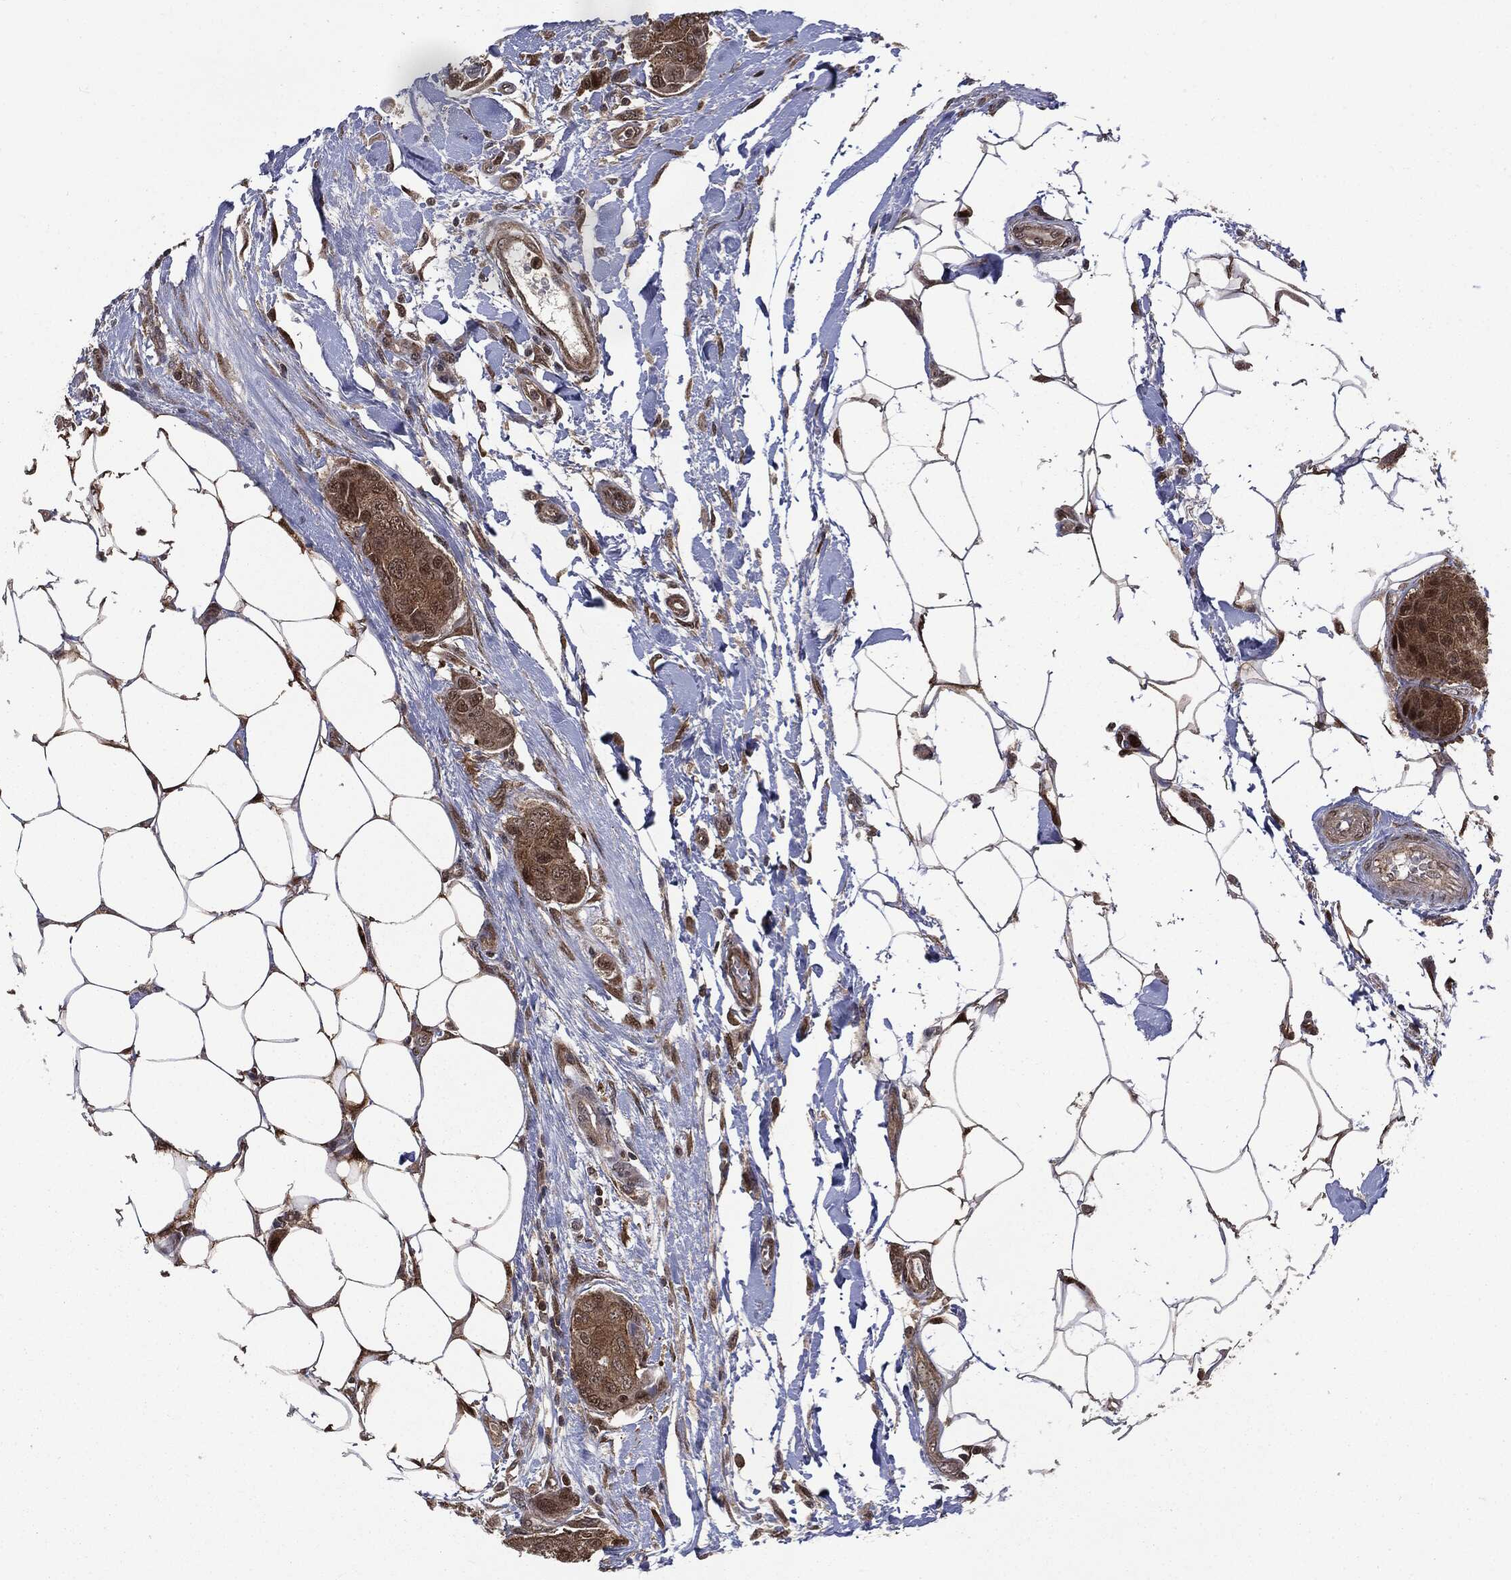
{"staining": {"intensity": "strong", "quantity": ">75%", "location": "cytoplasmic/membranous"}, "tissue": "breast cancer", "cell_type": "Tumor cells", "image_type": "cancer", "snomed": [{"axis": "morphology", "description": "Duct carcinoma"}, {"axis": "topography", "description": "Breast"}, {"axis": "topography", "description": "Lymph node"}], "caption": "Immunohistochemistry (IHC) photomicrograph of neoplastic tissue: human breast cancer (intraductal carcinoma) stained using immunohistochemistry shows high levels of strong protein expression localized specifically in the cytoplasmic/membranous of tumor cells, appearing as a cytoplasmic/membranous brown color.", "gene": "GPI", "patient": {"sex": "female", "age": 80}}